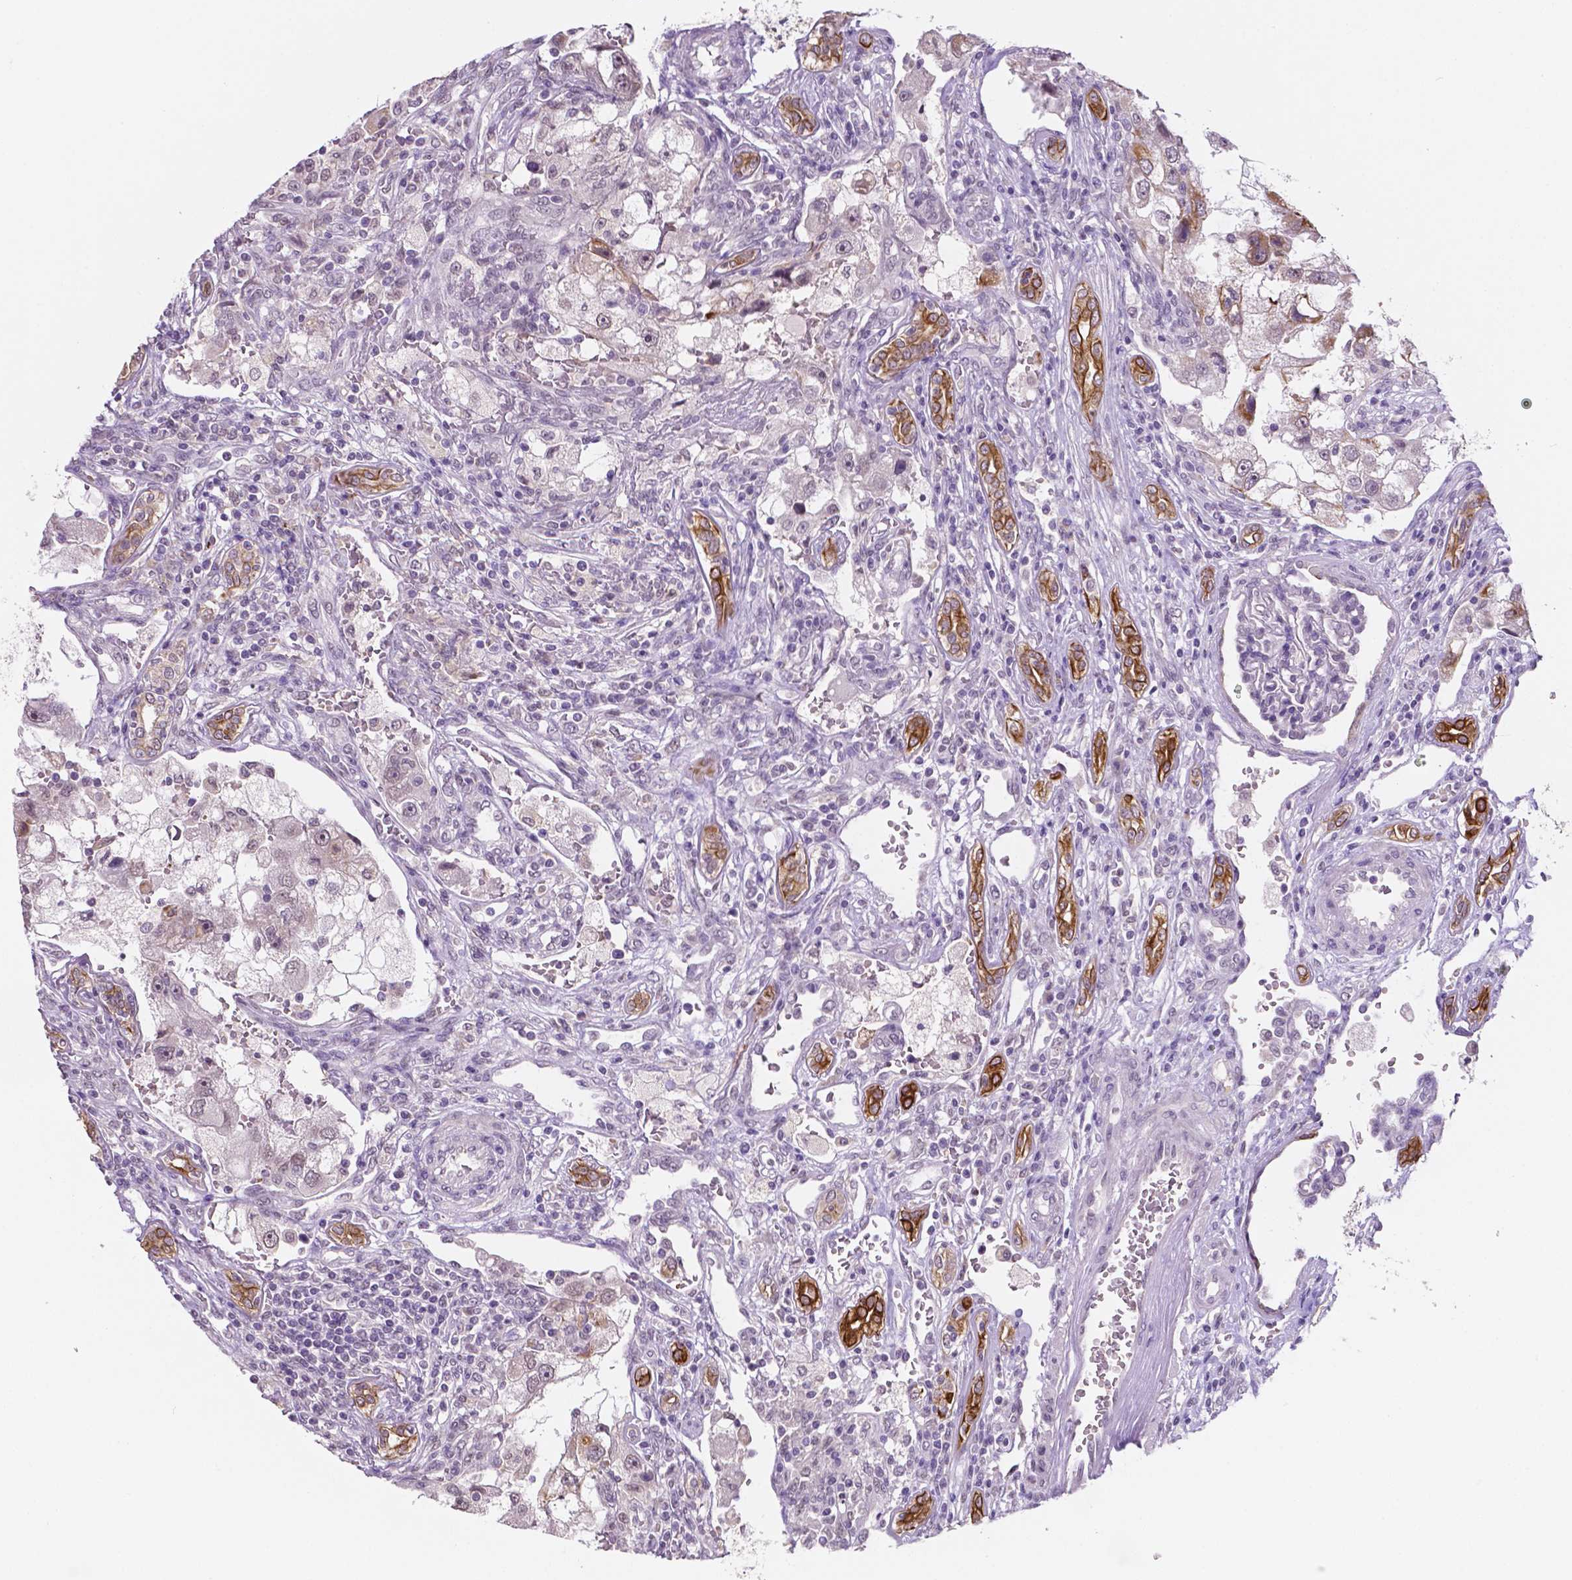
{"staining": {"intensity": "negative", "quantity": "none", "location": "none"}, "tissue": "renal cancer", "cell_type": "Tumor cells", "image_type": "cancer", "snomed": [{"axis": "morphology", "description": "Adenocarcinoma, NOS"}, {"axis": "topography", "description": "Kidney"}], "caption": "Micrograph shows no significant protein positivity in tumor cells of renal cancer.", "gene": "SHLD3", "patient": {"sex": "male", "age": 63}}